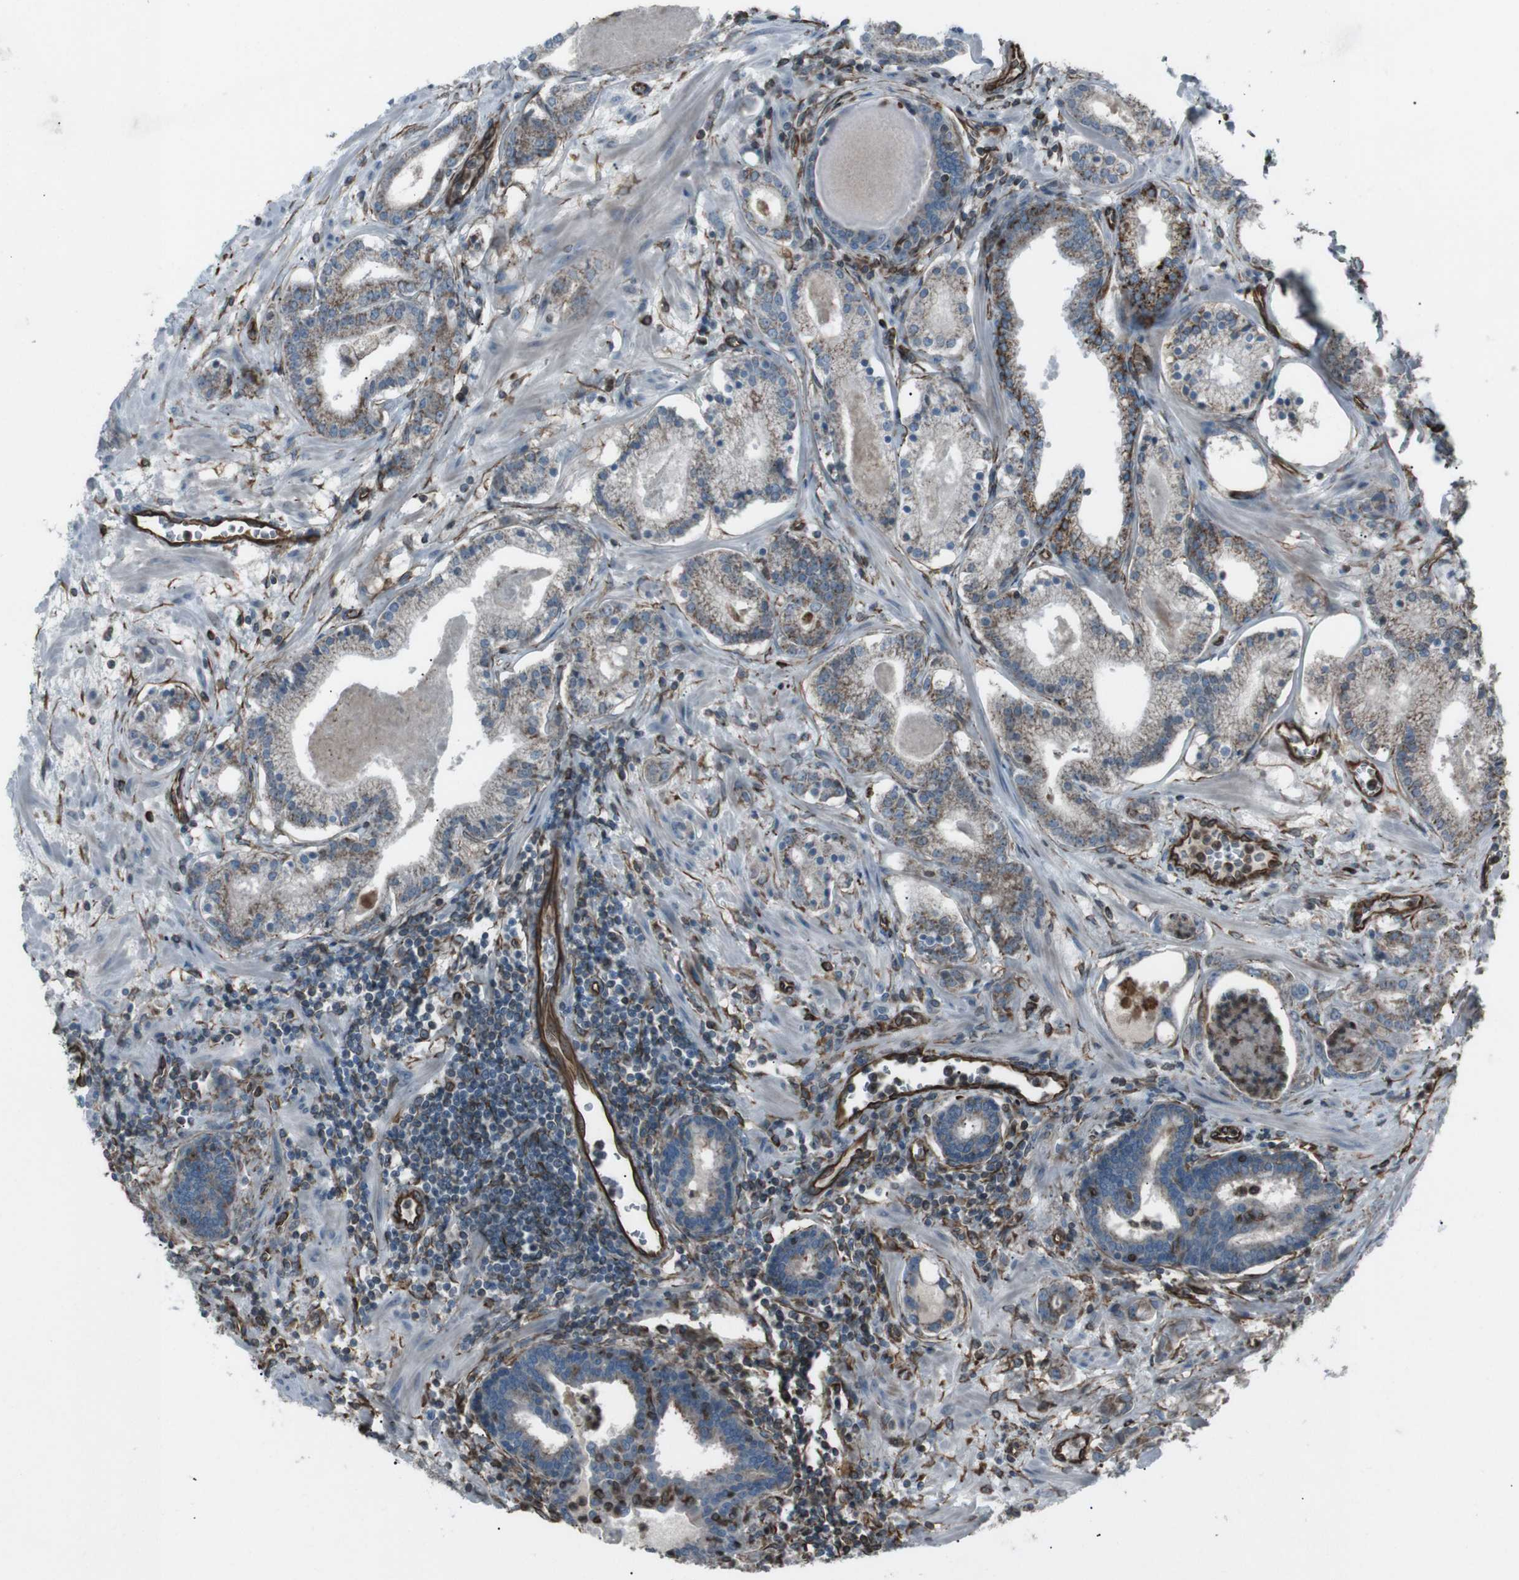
{"staining": {"intensity": "moderate", "quantity": ">75%", "location": "cytoplasmic/membranous"}, "tissue": "prostate cancer", "cell_type": "Tumor cells", "image_type": "cancer", "snomed": [{"axis": "morphology", "description": "Adenocarcinoma, Low grade"}, {"axis": "topography", "description": "Prostate"}], "caption": "Human prostate cancer (adenocarcinoma (low-grade)) stained for a protein (brown) demonstrates moderate cytoplasmic/membranous positive staining in about >75% of tumor cells.", "gene": "TMEM141", "patient": {"sex": "male", "age": 59}}